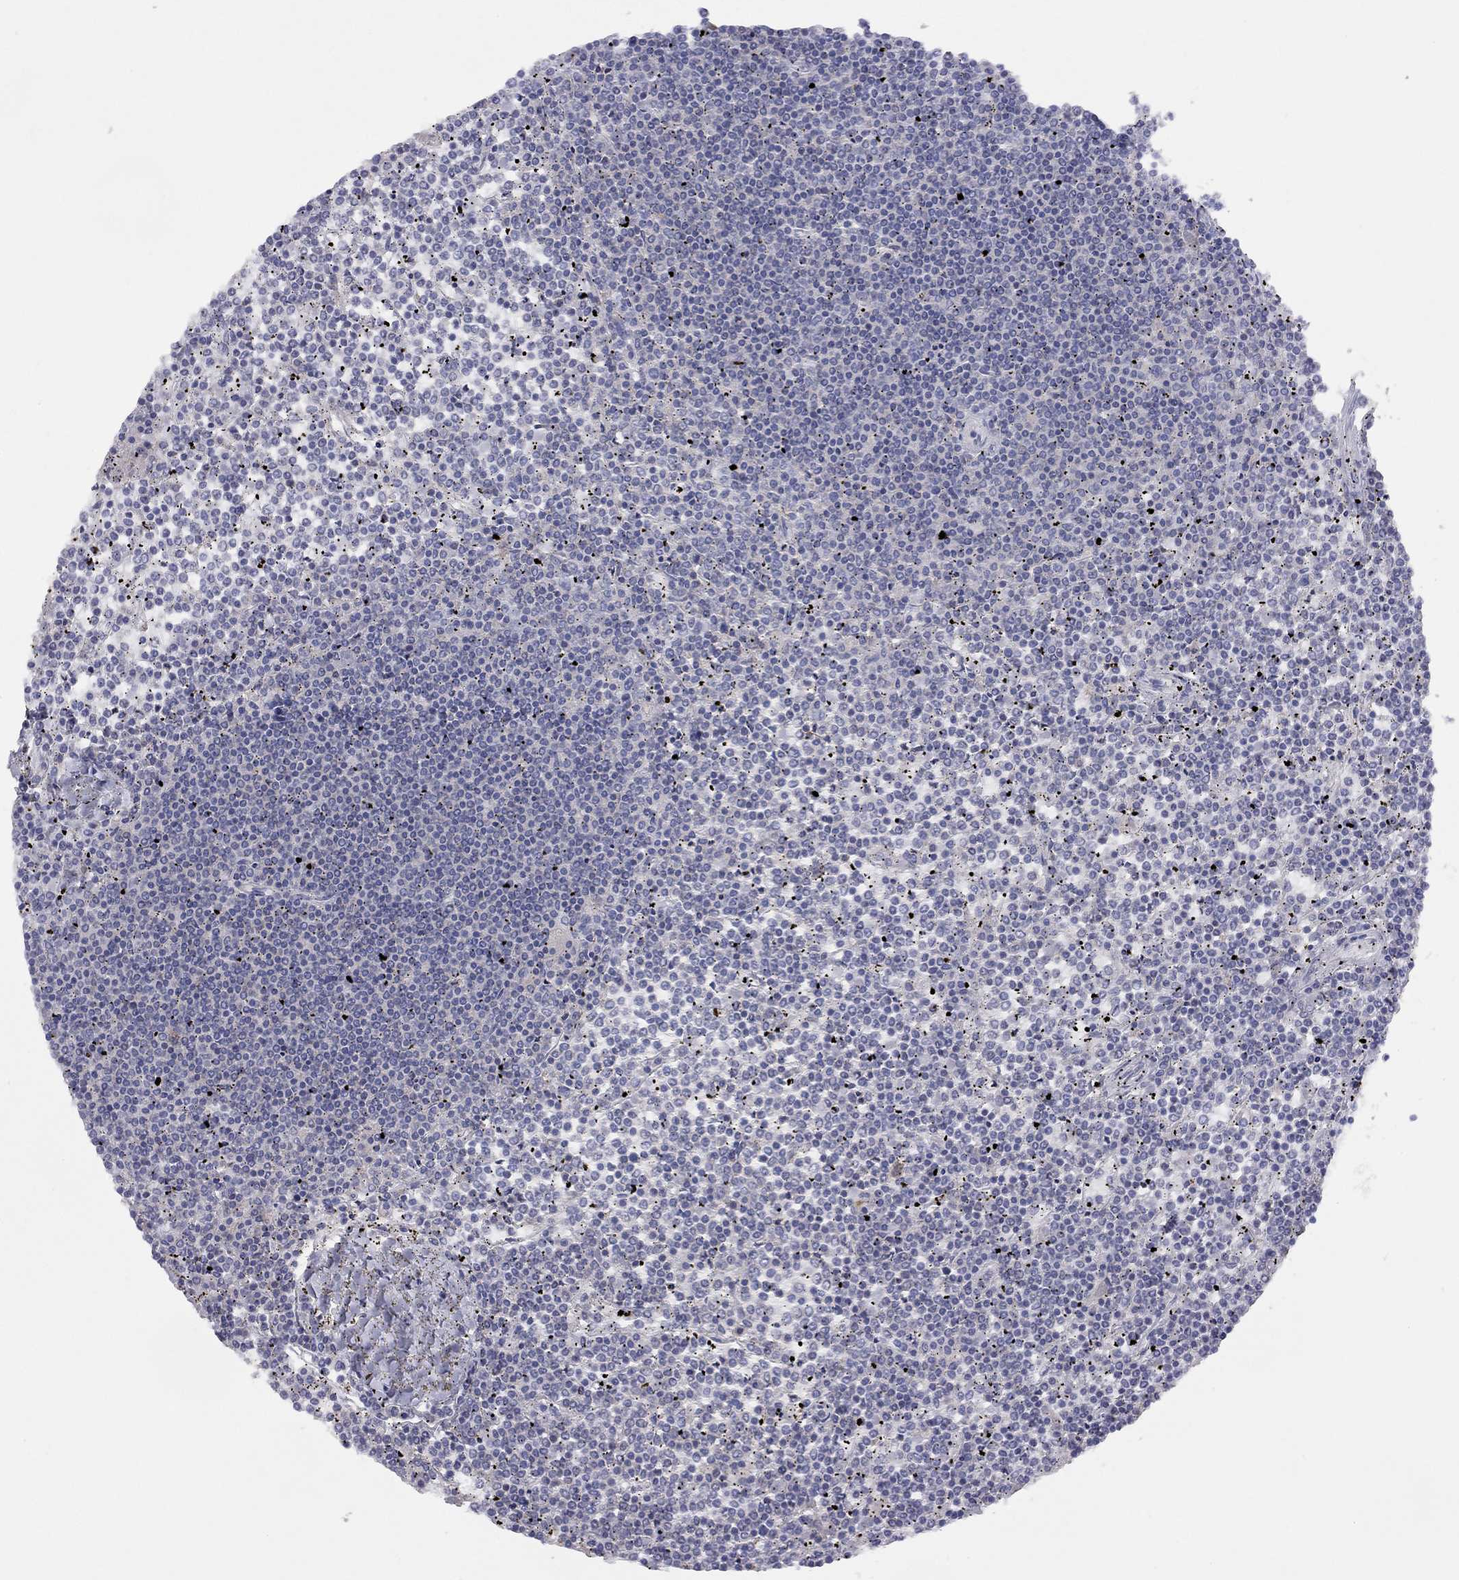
{"staining": {"intensity": "negative", "quantity": "none", "location": "none"}, "tissue": "lymphoma", "cell_type": "Tumor cells", "image_type": "cancer", "snomed": [{"axis": "morphology", "description": "Malignant lymphoma, non-Hodgkin's type, Low grade"}, {"axis": "topography", "description": "Spleen"}], "caption": "High magnification brightfield microscopy of lymphoma stained with DAB (brown) and counterstained with hematoxylin (blue): tumor cells show no significant staining. (DAB immunohistochemistry (IHC) with hematoxylin counter stain).", "gene": "ADCYAP1", "patient": {"sex": "female", "age": 19}}